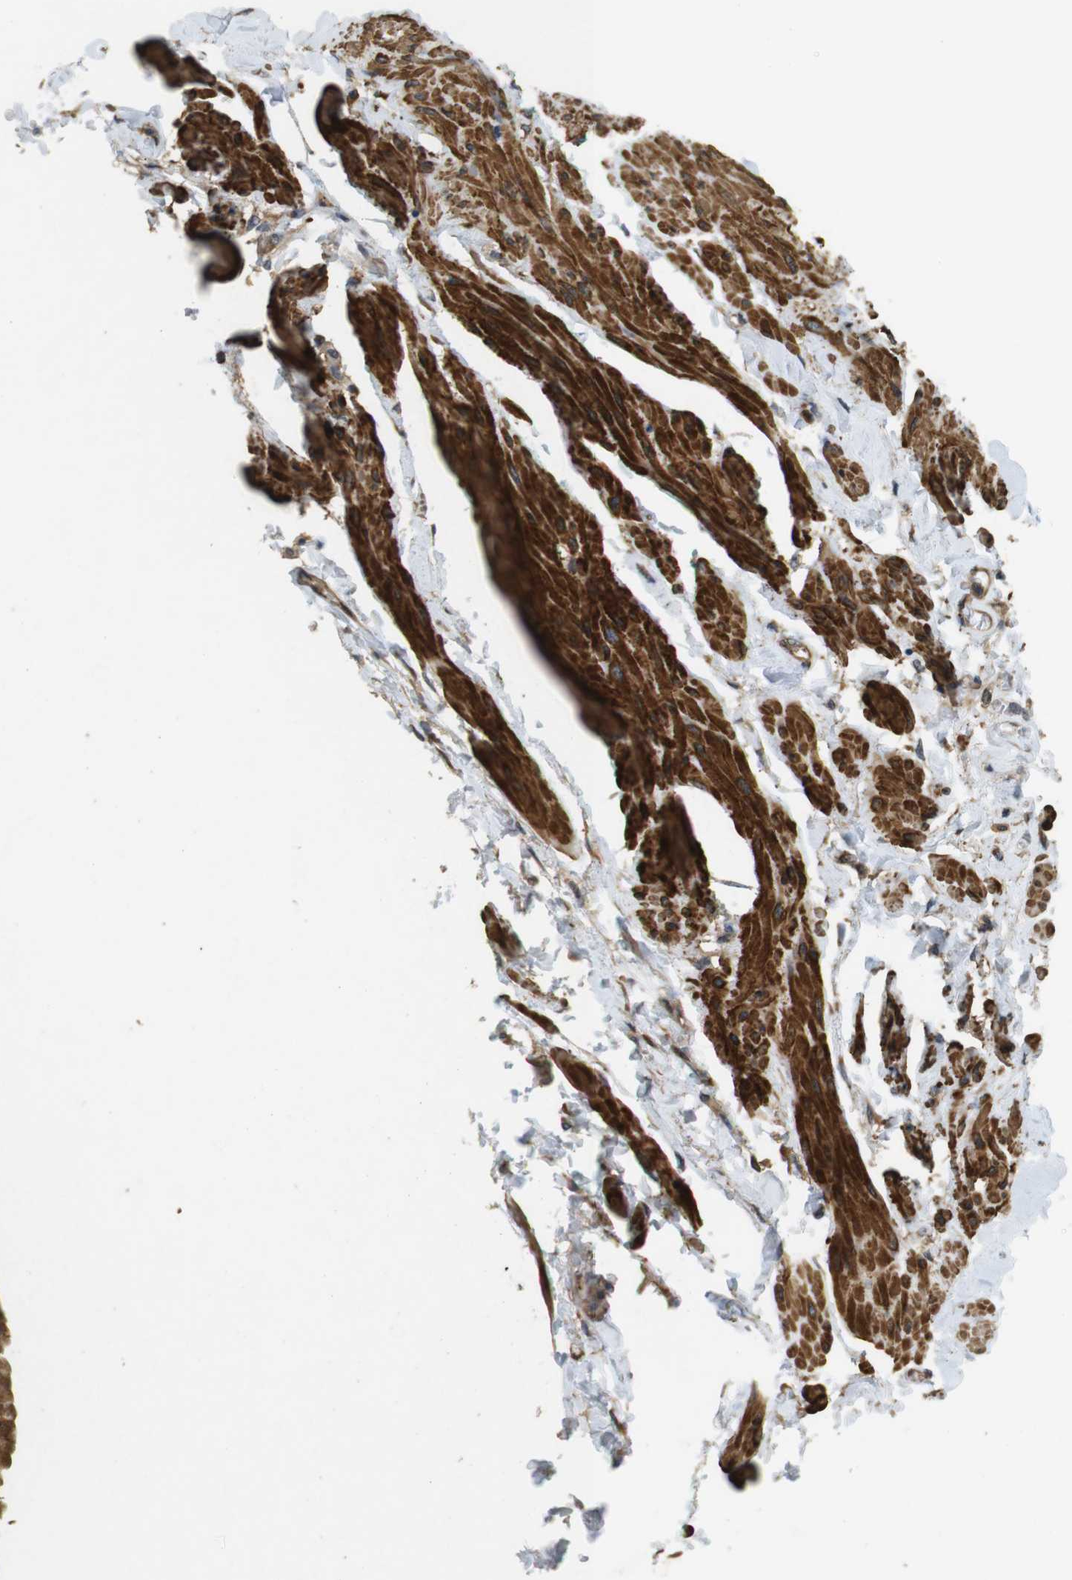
{"staining": {"intensity": "moderate", "quantity": ">75%", "location": "cytoplasmic/membranous"}, "tissue": "urinary bladder", "cell_type": "Urothelial cells", "image_type": "normal", "snomed": [{"axis": "morphology", "description": "Normal tissue, NOS"}, {"axis": "topography", "description": "Urinary bladder"}], "caption": "Immunohistochemical staining of unremarkable urinary bladder displays medium levels of moderate cytoplasmic/membranous positivity in approximately >75% of urothelial cells.", "gene": "BNIP3", "patient": {"sex": "female", "age": 79}}